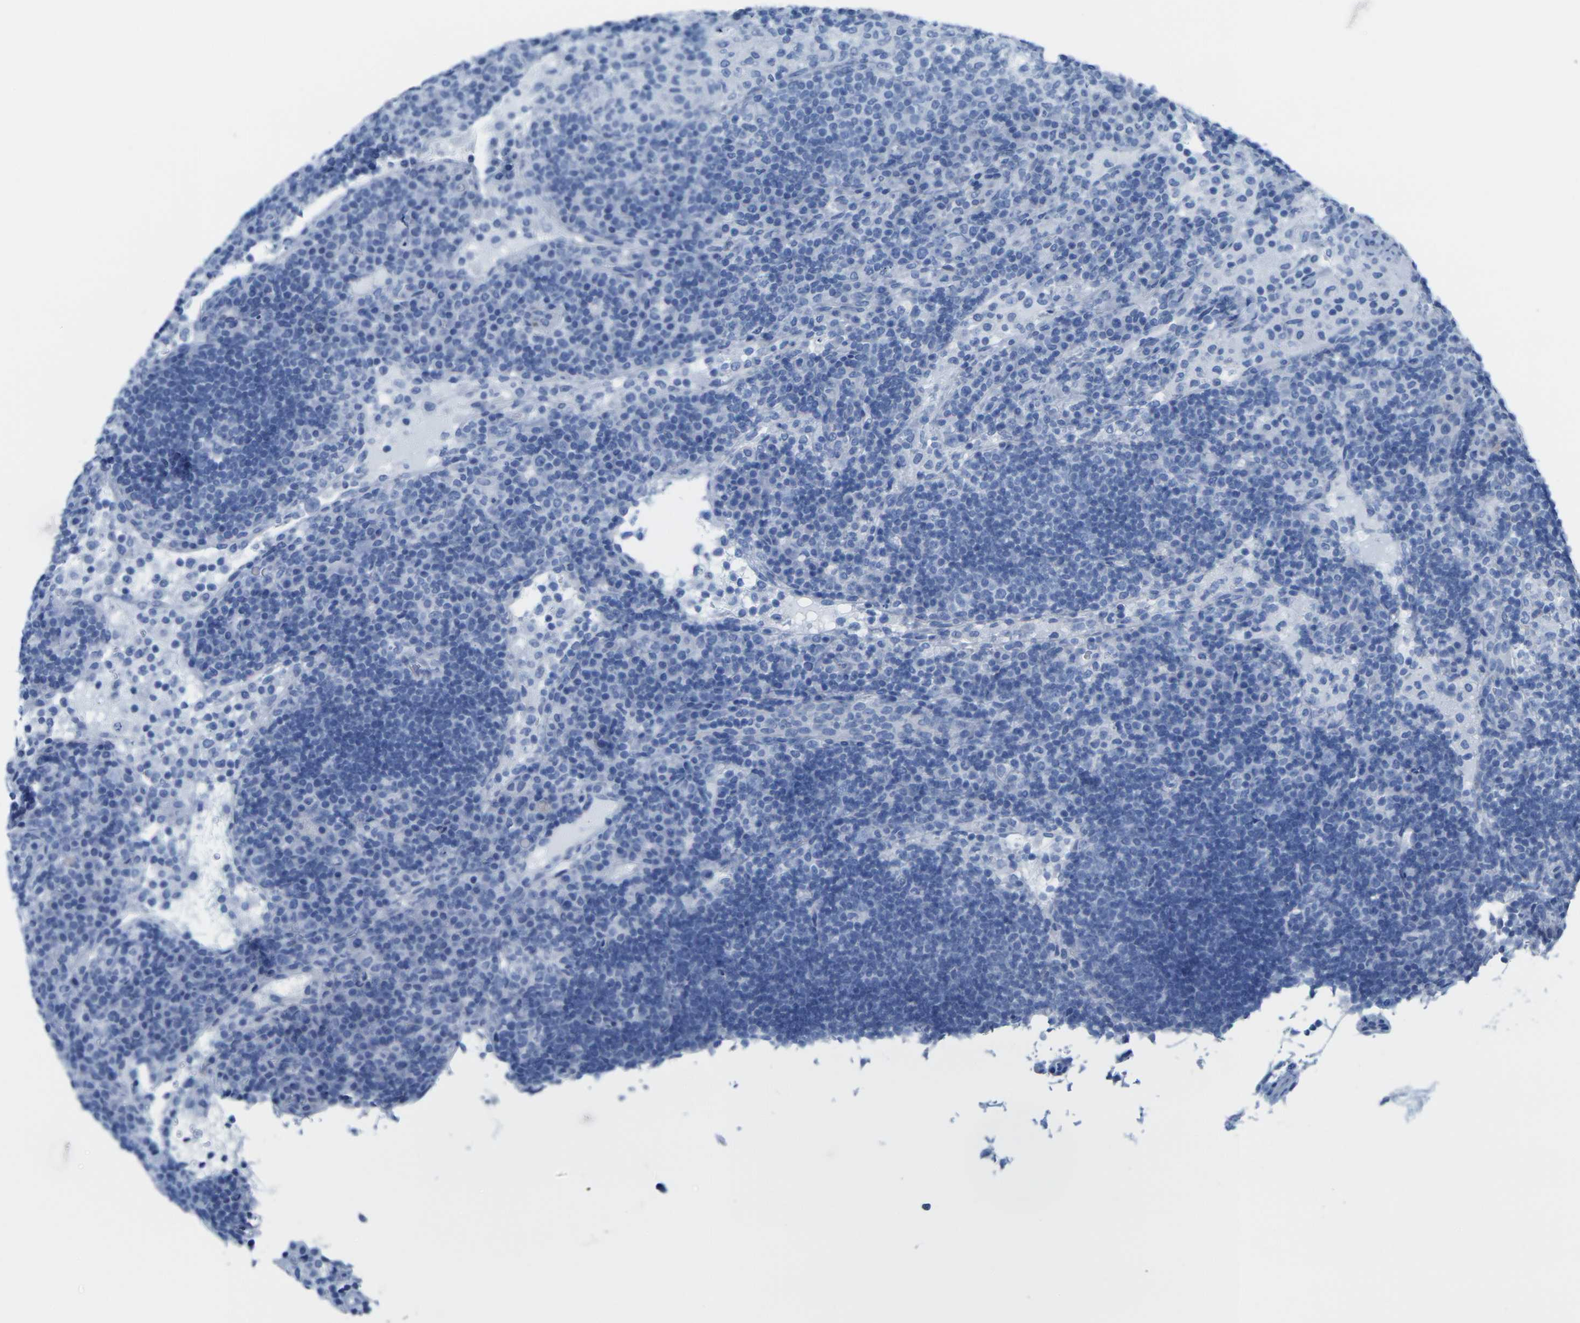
{"staining": {"intensity": "negative", "quantity": "none", "location": "none"}, "tissue": "lymph node", "cell_type": "Germinal center cells", "image_type": "normal", "snomed": [{"axis": "morphology", "description": "Normal tissue, NOS"}, {"axis": "topography", "description": "Lymph node"}], "caption": "This is an immunohistochemistry image of benign human lymph node. There is no expression in germinal center cells.", "gene": "CNN1", "patient": {"sex": "female", "age": 53}}